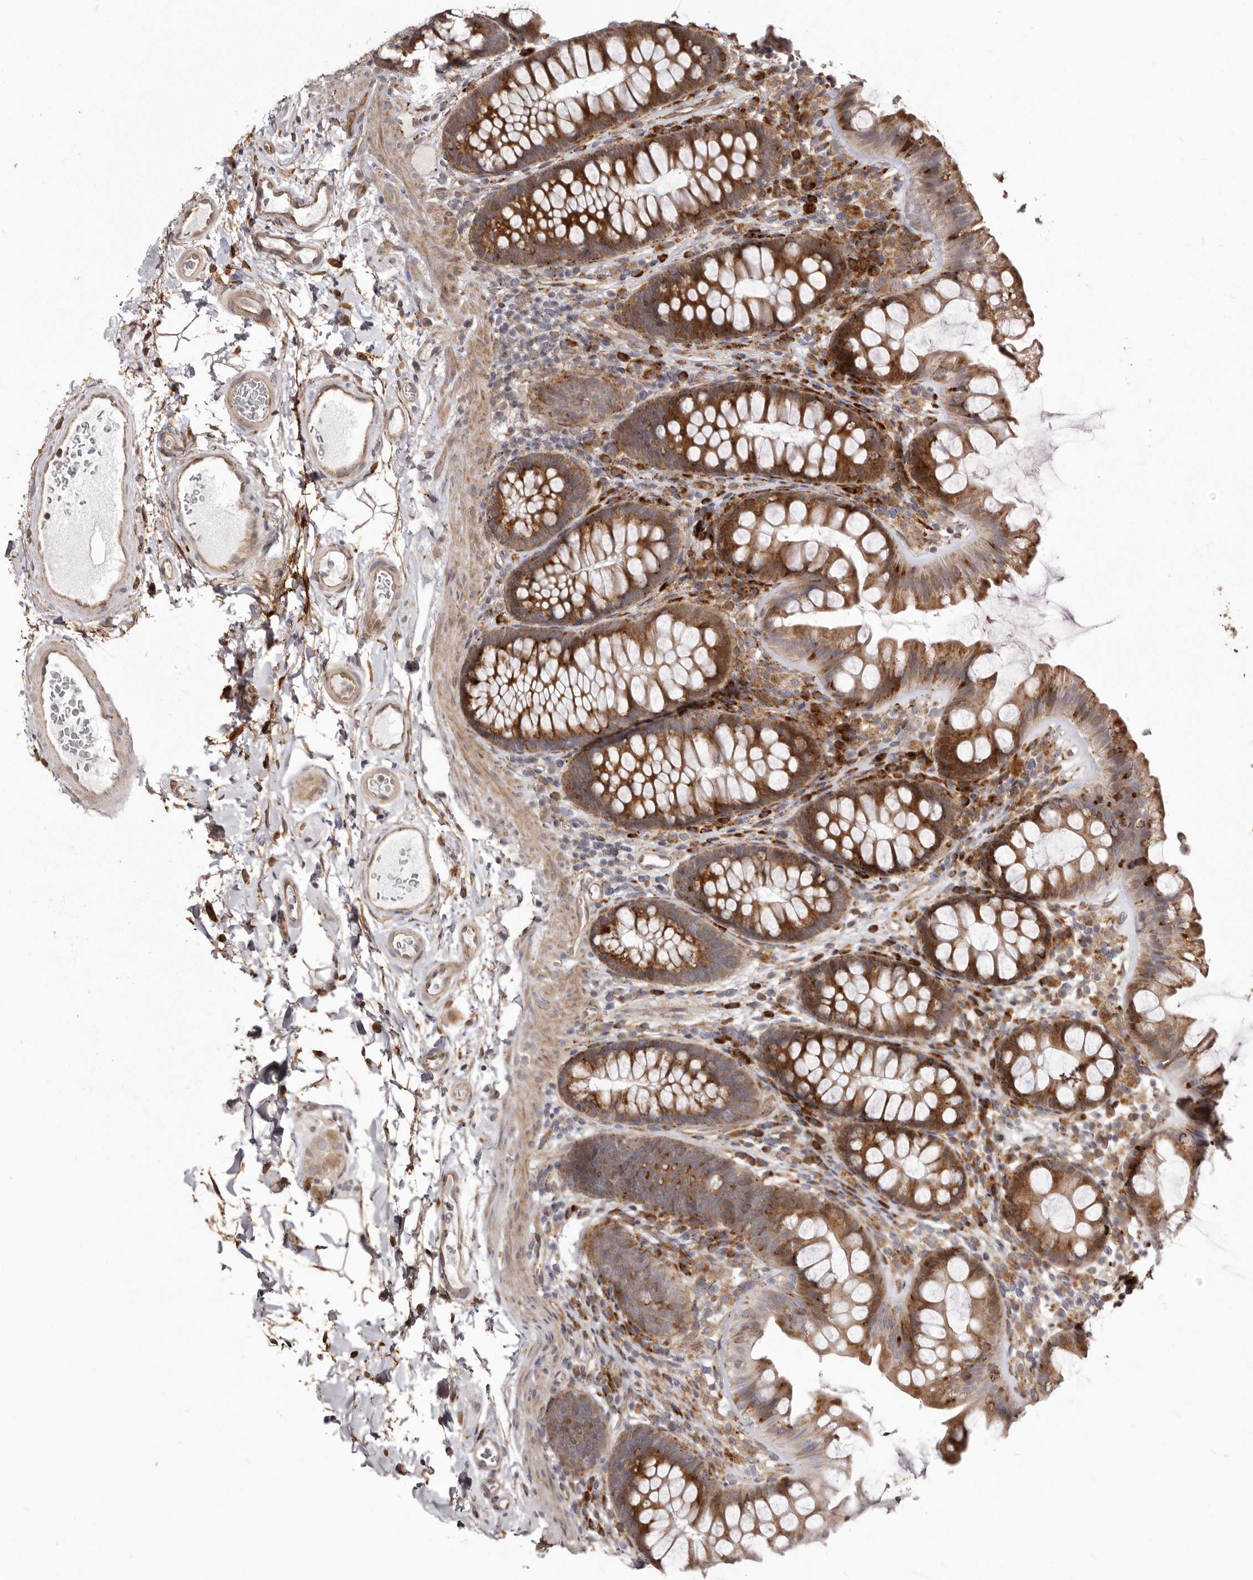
{"staining": {"intensity": "moderate", "quantity": ">75%", "location": "cytoplasmic/membranous"}, "tissue": "colon", "cell_type": "Endothelial cells", "image_type": "normal", "snomed": [{"axis": "morphology", "description": "Normal tissue, NOS"}, {"axis": "topography", "description": "Colon"}], "caption": "A micrograph of colon stained for a protein reveals moderate cytoplasmic/membranous brown staining in endothelial cells. (IHC, brightfield microscopy, high magnification).", "gene": "NUP43", "patient": {"sex": "female", "age": 62}}